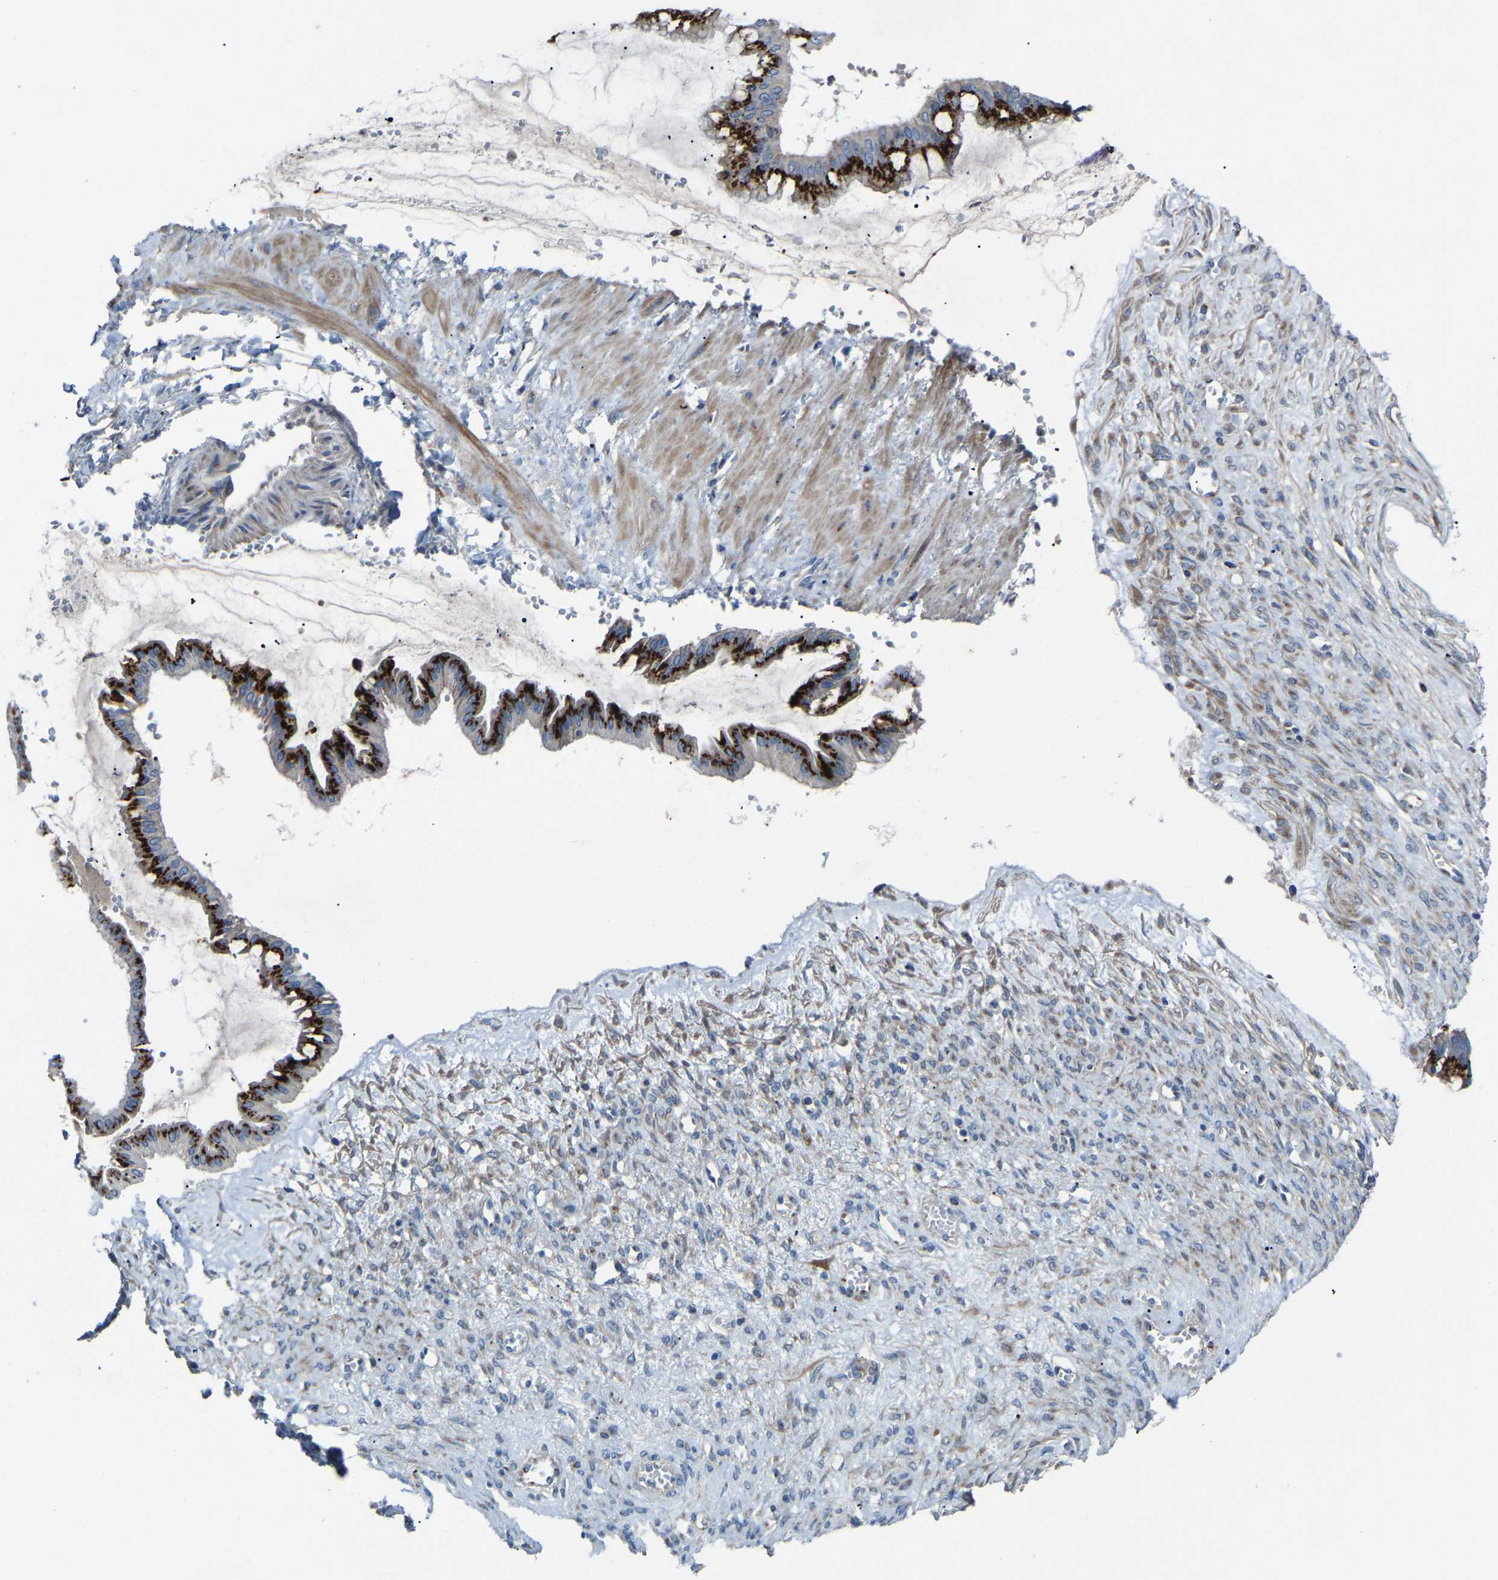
{"staining": {"intensity": "strong", "quantity": ">75%", "location": "cytoplasmic/membranous"}, "tissue": "ovarian cancer", "cell_type": "Tumor cells", "image_type": "cancer", "snomed": [{"axis": "morphology", "description": "Cystadenocarcinoma, mucinous, NOS"}, {"axis": "topography", "description": "Ovary"}], "caption": "There is high levels of strong cytoplasmic/membranous staining in tumor cells of mucinous cystadenocarcinoma (ovarian), as demonstrated by immunohistochemical staining (brown color).", "gene": "CANT1", "patient": {"sex": "female", "age": 73}}